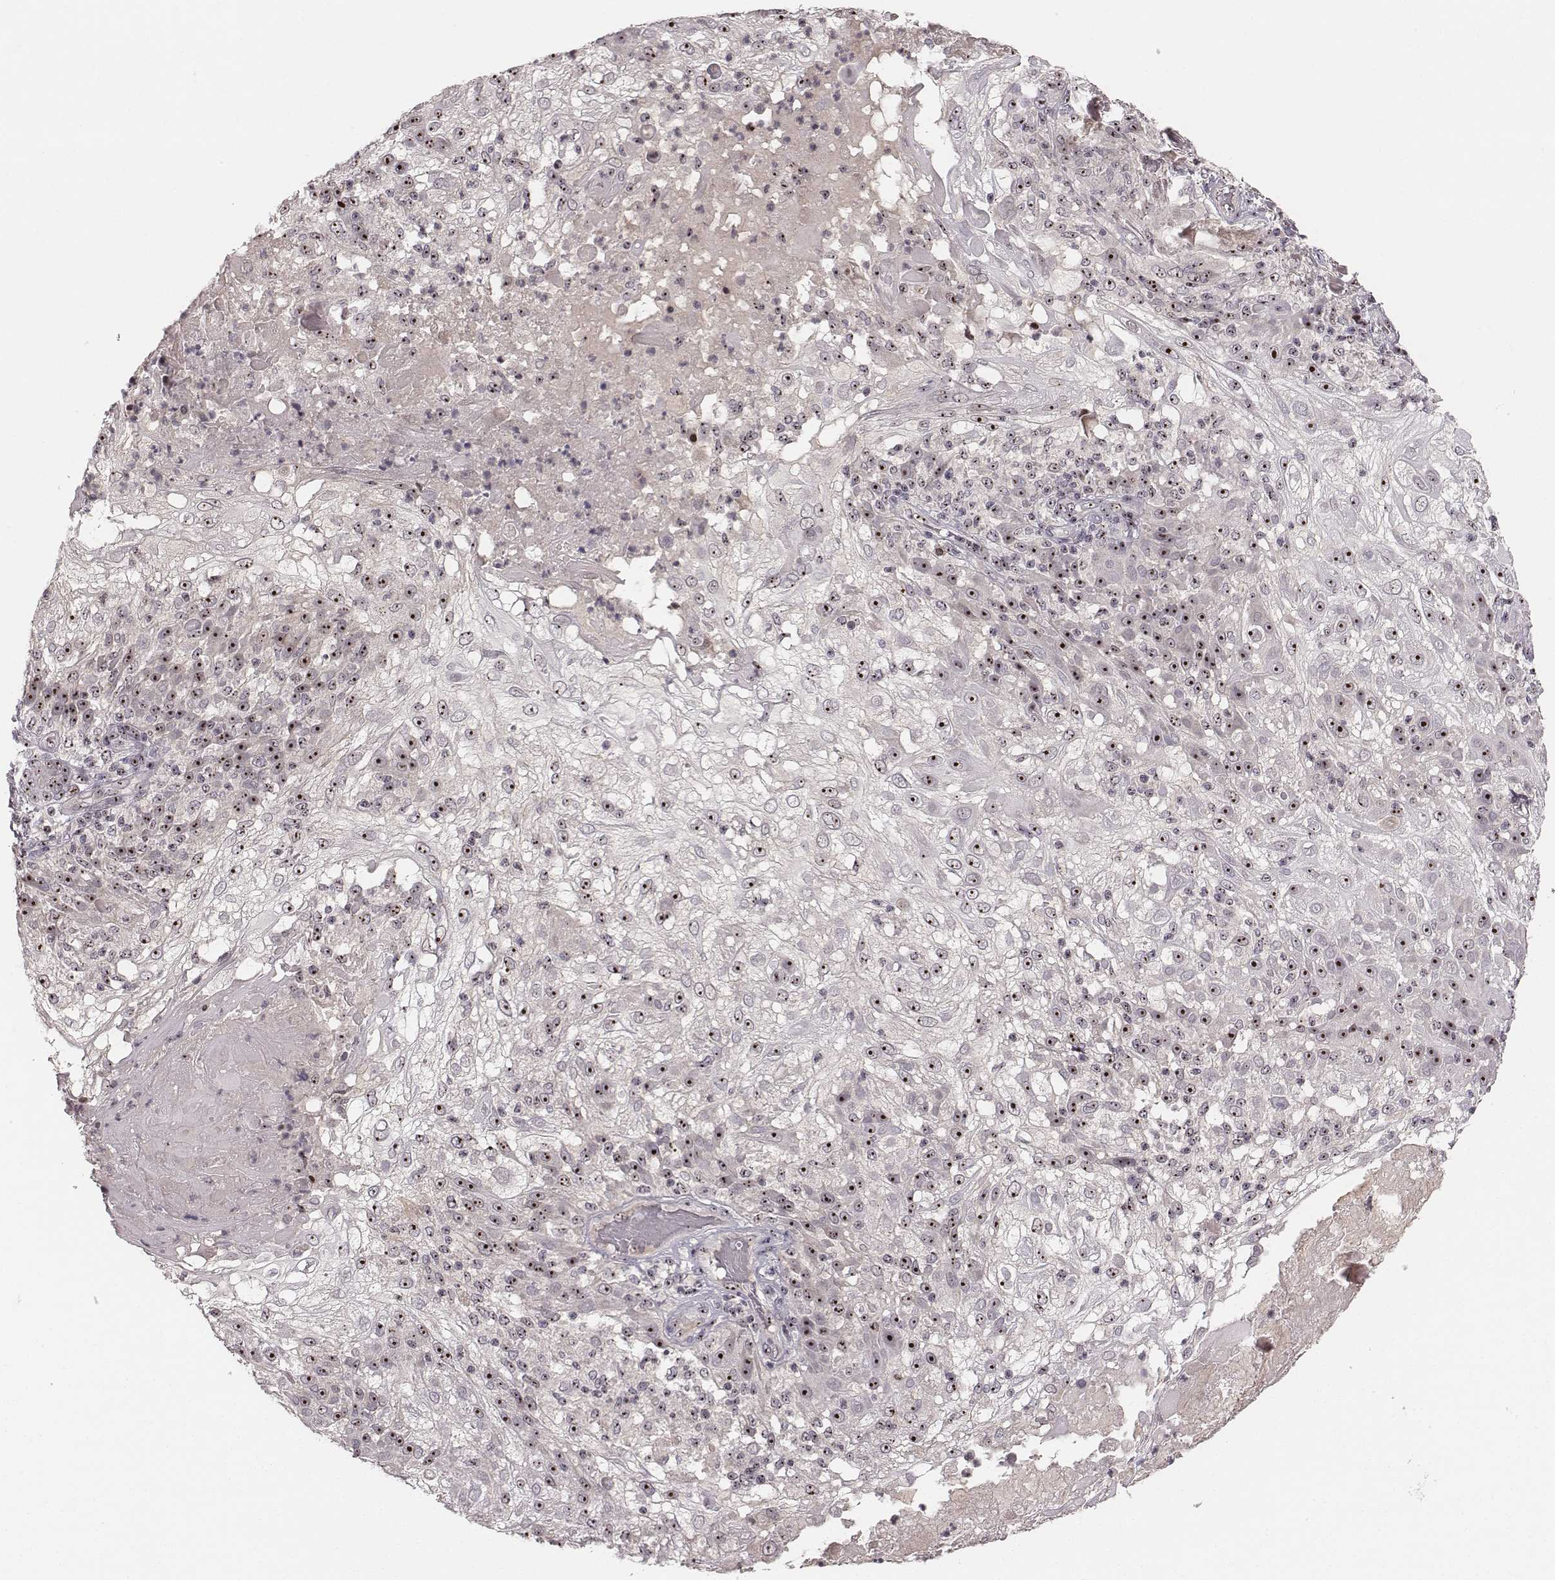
{"staining": {"intensity": "moderate", "quantity": ">75%", "location": "nuclear"}, "tissue": "skin cancer", "cell_type": "Tumor cells", "image_type": "cancer", "snomed": [{"axis": "morphology", "description": "Normal tissue, NOS"}, {"axis": "morphology", "description": "Squamous cell carcinoma, NOS"}, {"axis": "topography", "description": "Skin"}], "caption": "Skin cancer stained for a protein (brown) reveals moderate nuclear positive positivity in about >75% of tumor cells.", "gene": "NOP56", "patient": {"sex": "female", "age": 83}}